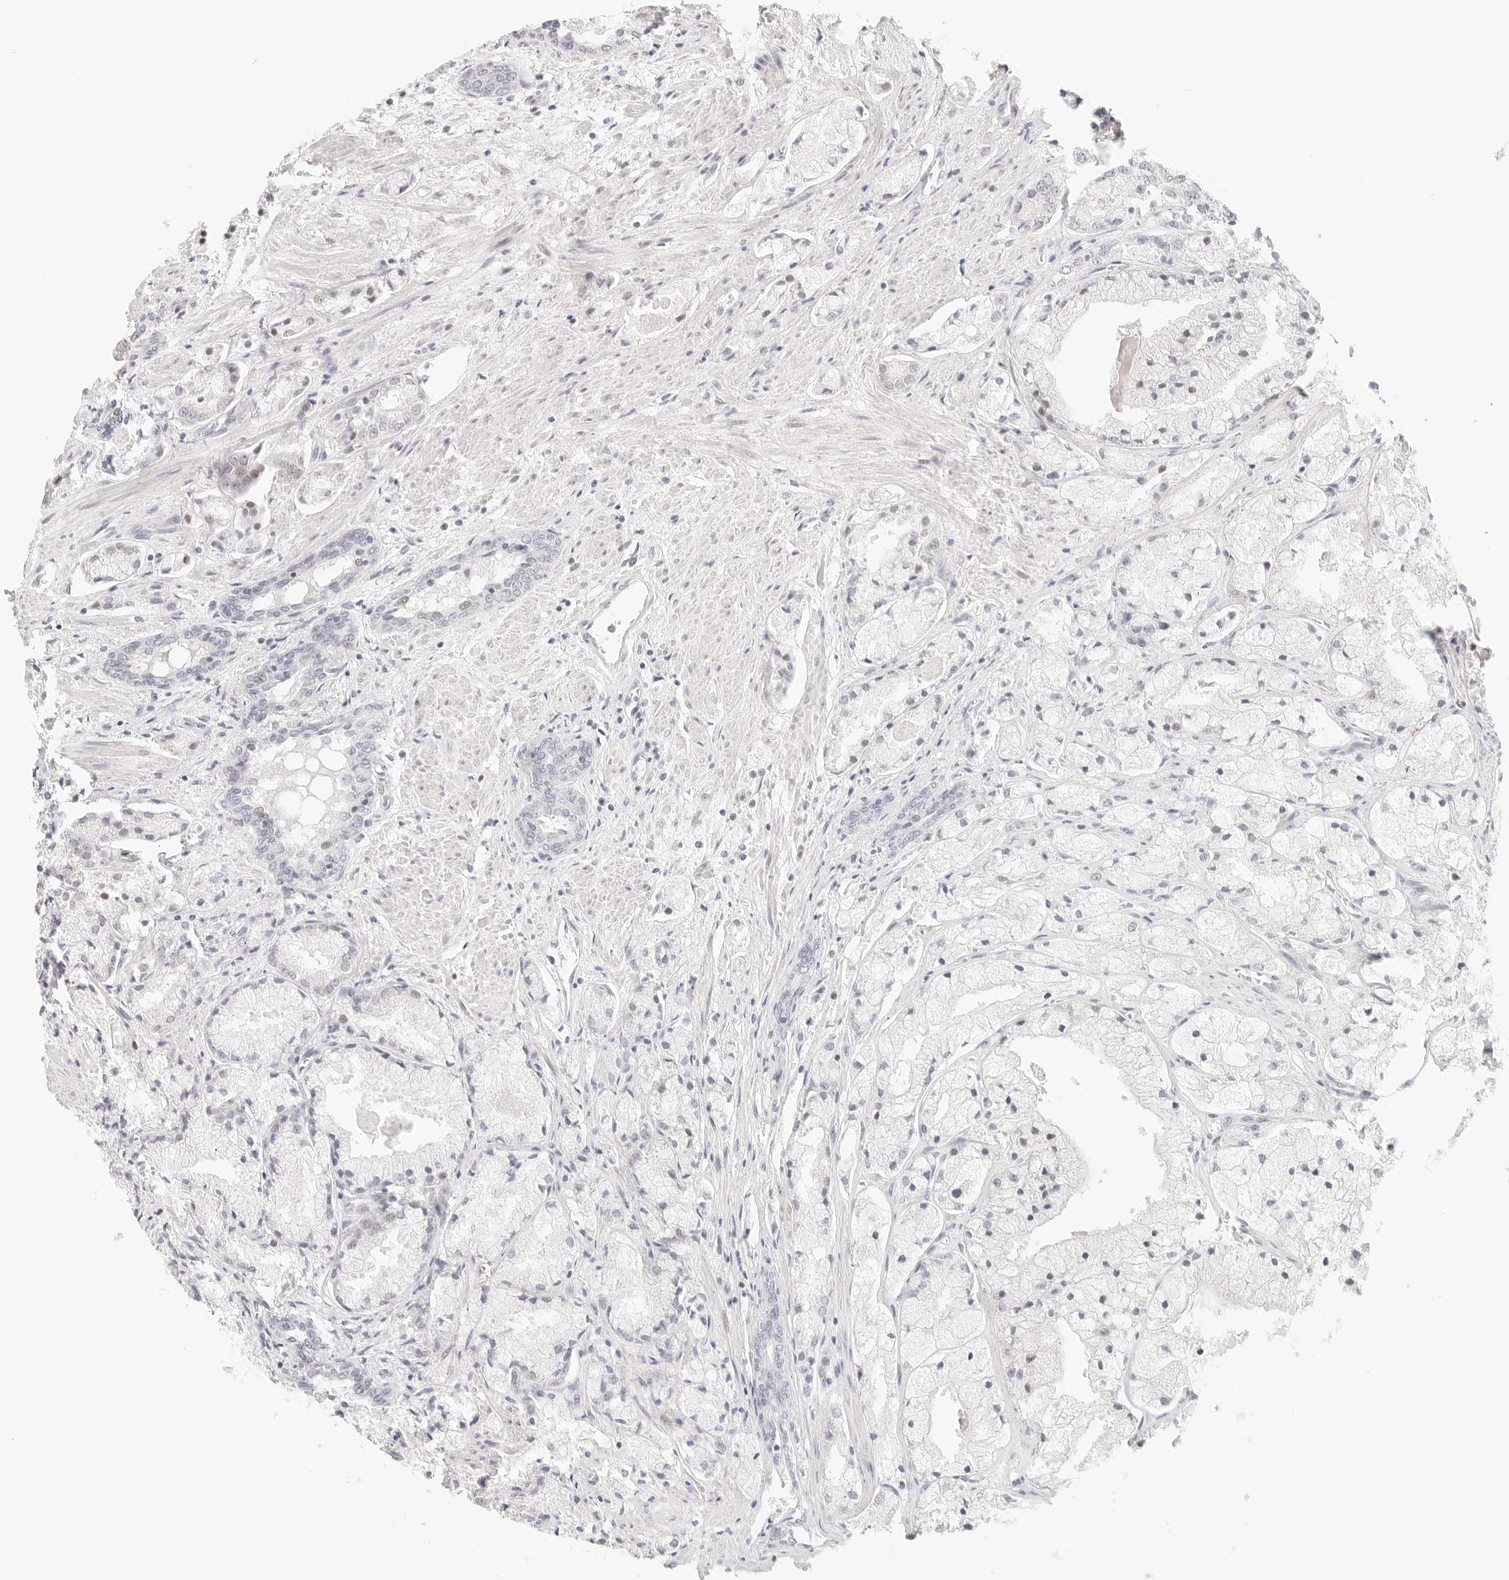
{"staining": {"intensity": "negative", "quantity": "none", "location": "none"}, "tissue": "prostate cancer", "cell_type": "Tumor cells", "image_type": "cancer", "snomed": [{"axis": "morphology", "description": "Adenocarcinoma, High grade"}, {"axis": "topography", "description": "Prostate"}], "caption": "This is an IHC histopathology image of prostate high-grade adenocarcinoma. There is no expression in tumor cells.", "gene": "HOXC5", "patient": {"sex": "male", "age": 50}}